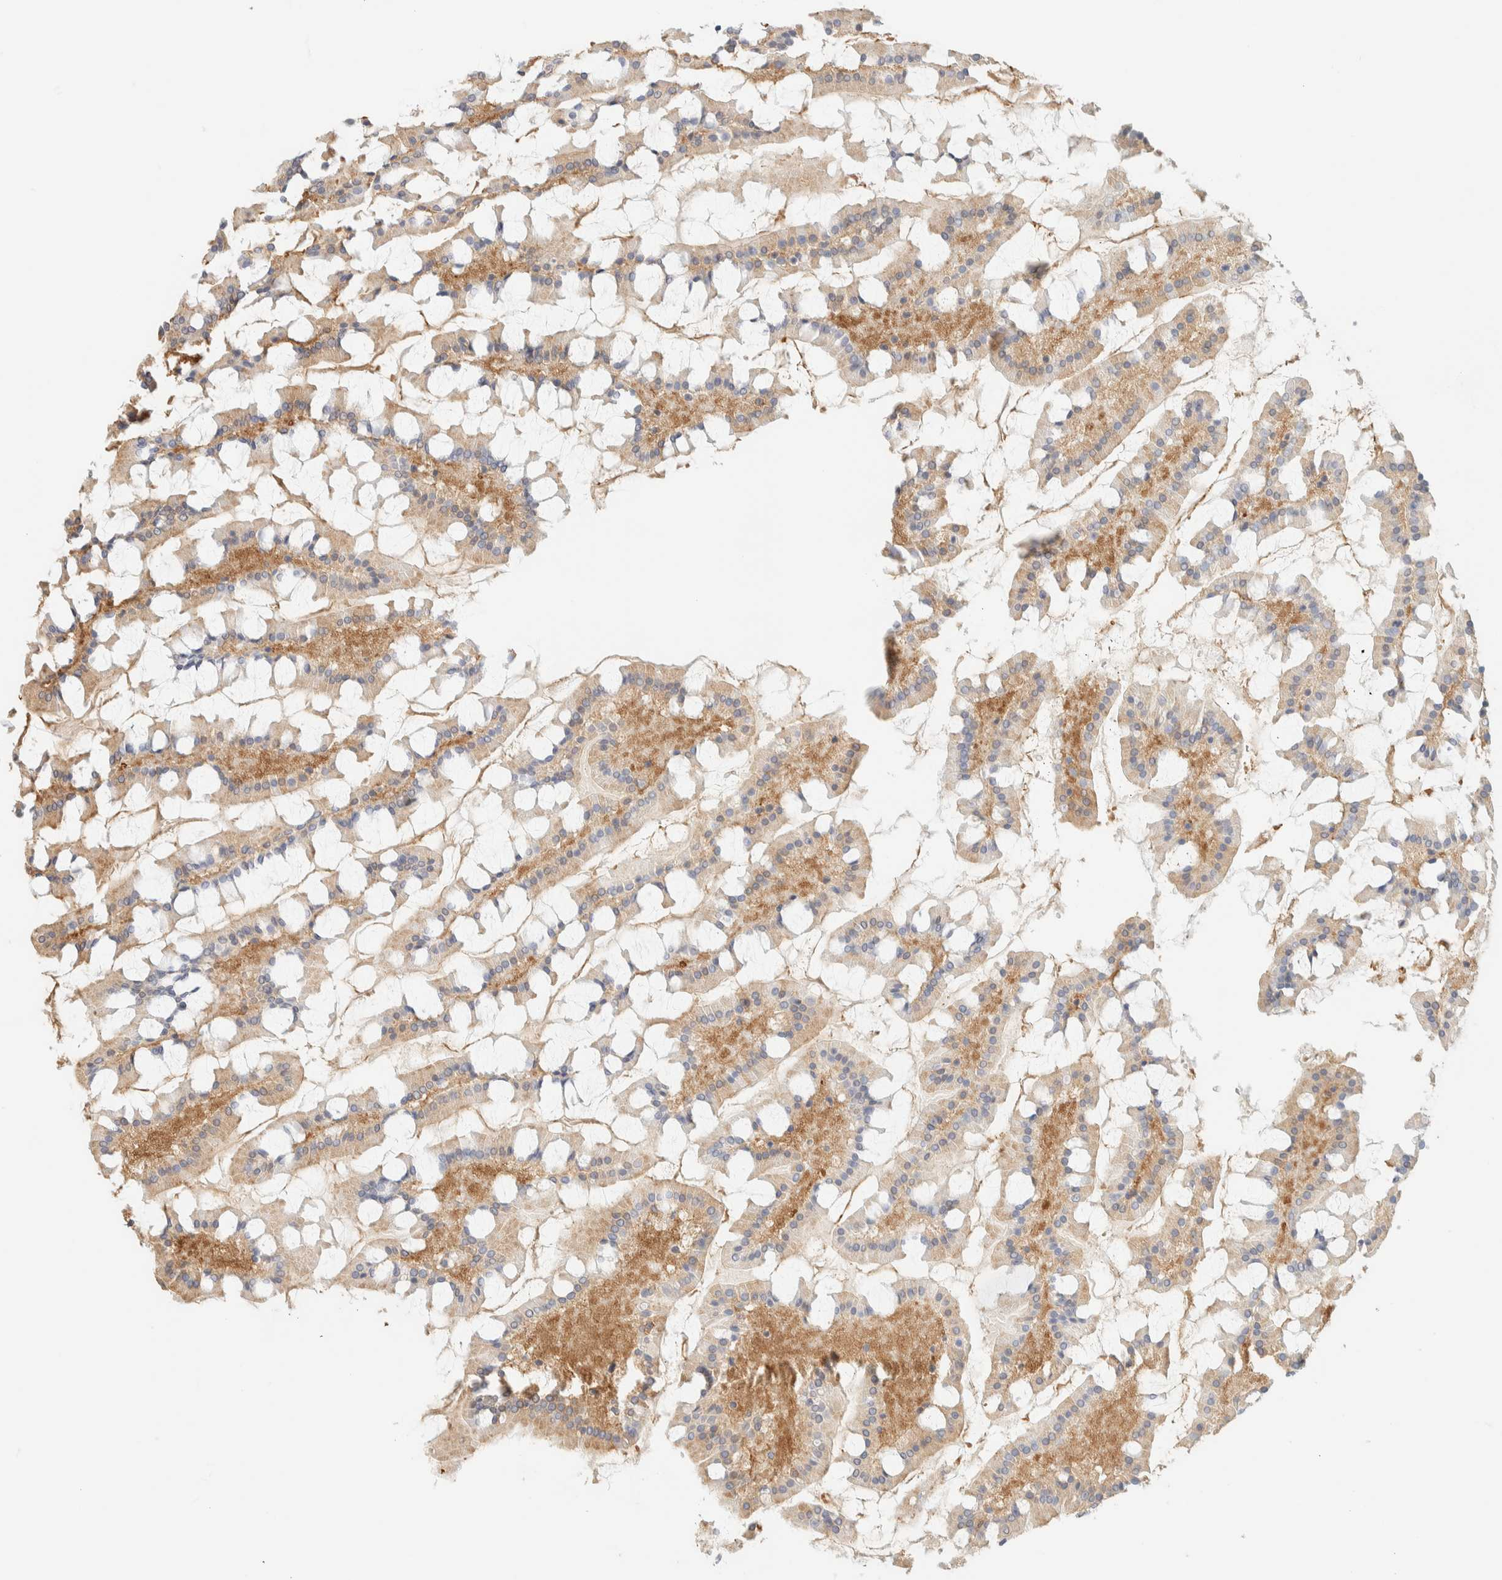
{"staining": {"intensity": "moderate", "quantity": ">75%", "location": "cytoplasmic/membranous"}, "tissue": "small intestine", "cell_type": "Glandular cells", "image_type": "normal", "snomed": [{"axis": "morphology", "description": "Normal tissue, NOS"}, {"axis": "topography", "description": "Small intestine"}], "caption": "Small intestine stained for a protein (brown) shows moderate cytoplasmic/membranous positive expression in about >75% of glandular cells.", "gene": "TBC1D8B", "patient": {"sex": "male", "age": 41}}